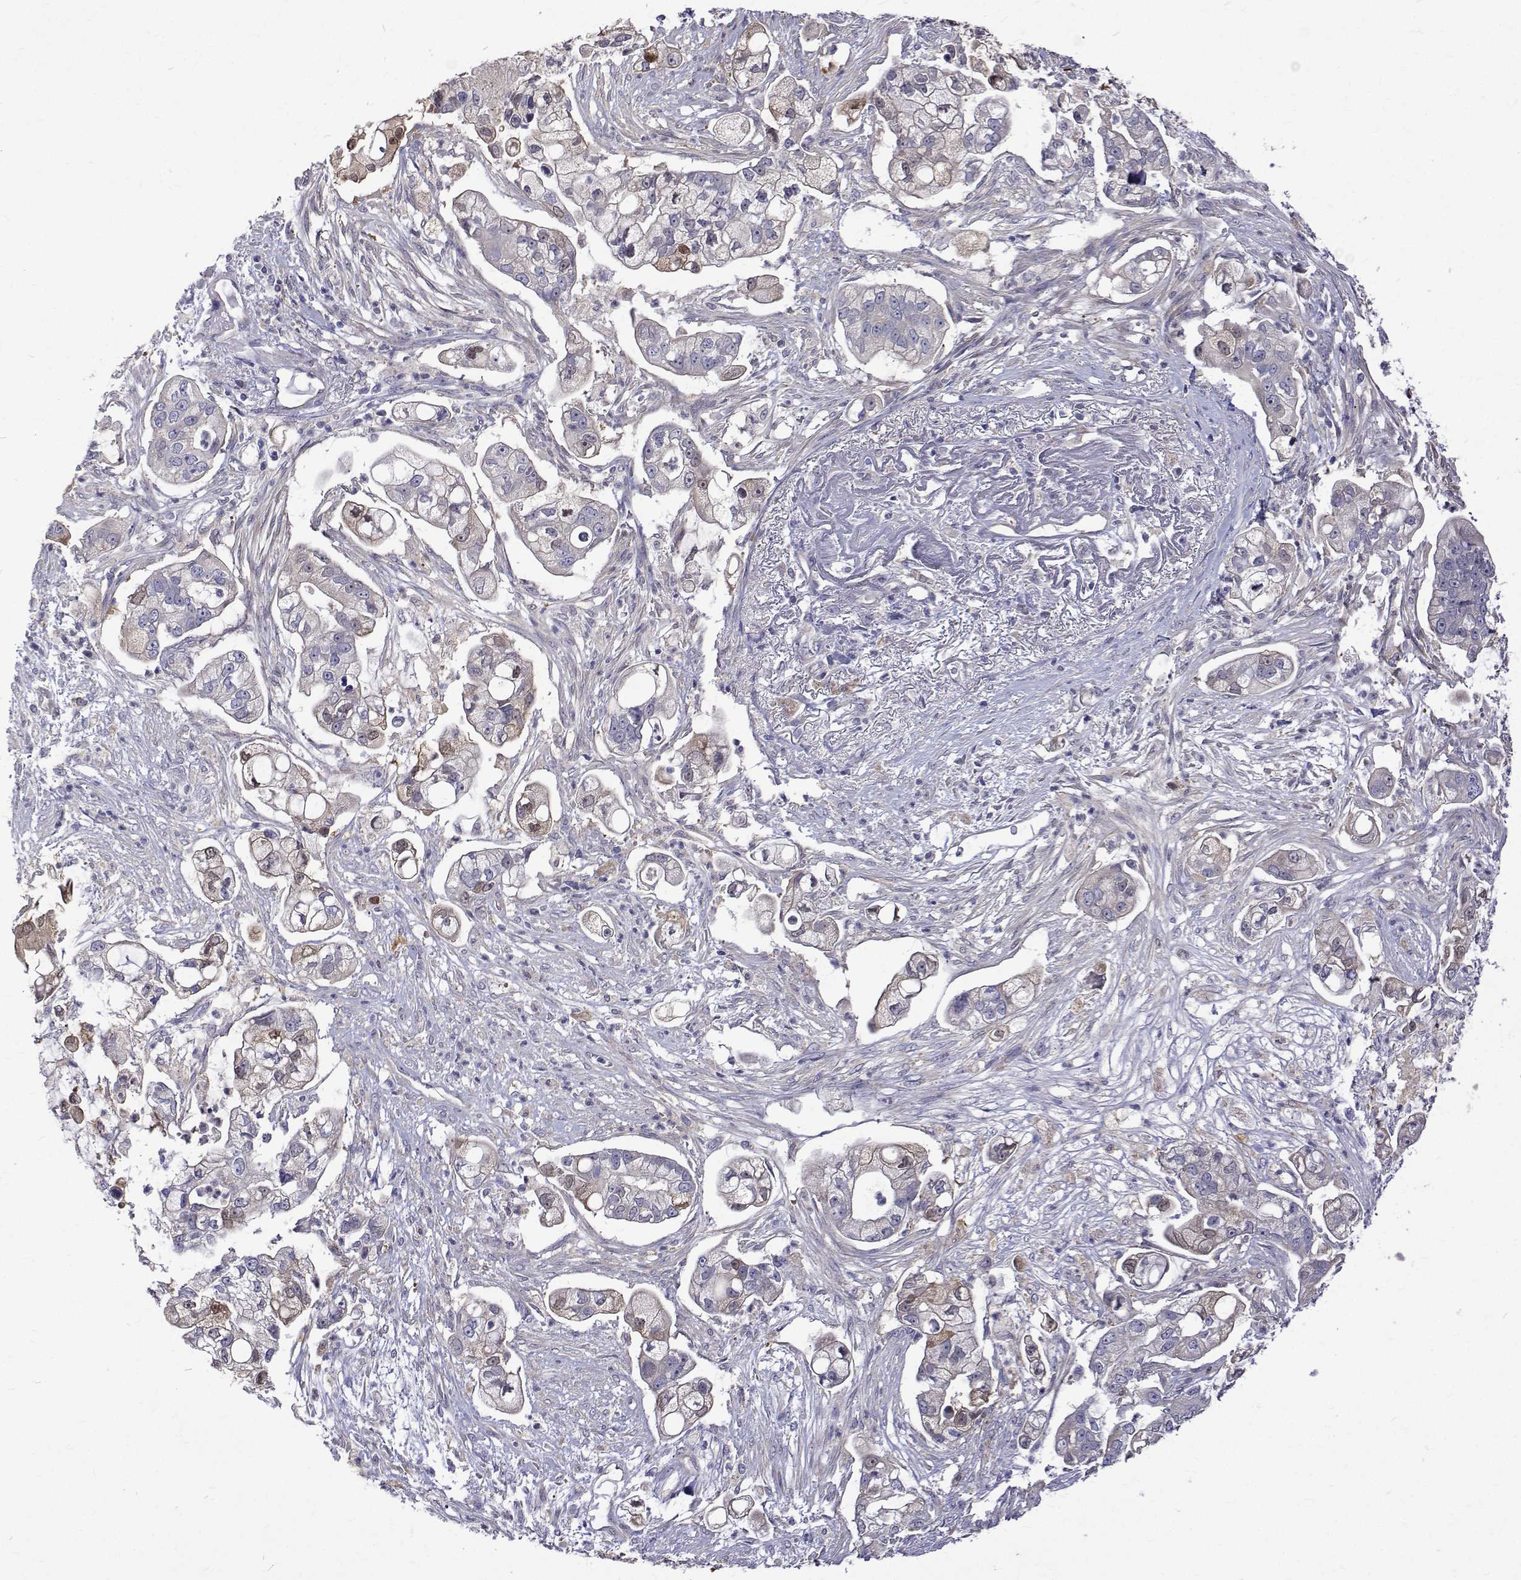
{"staining": {"intensity": "weak", "quantity": "<25%", "location": "cytoplasmic/membranous"}, "tissue": "pancreatic cancer", "cell_type": "Tumor cells", "image_type": "cancer", "snomed": [{"axis": "morphology", "description": "Adenocarcinoma, NOS"}, {"axis": "topography", "description": "Pancreas"}], "caption": "Pancreatic cancer stained for a protein using immunohistochemistry shows no expression tumor cells.", "gene": "PADI1", "patient": {"sex": "female", "age": 69}}